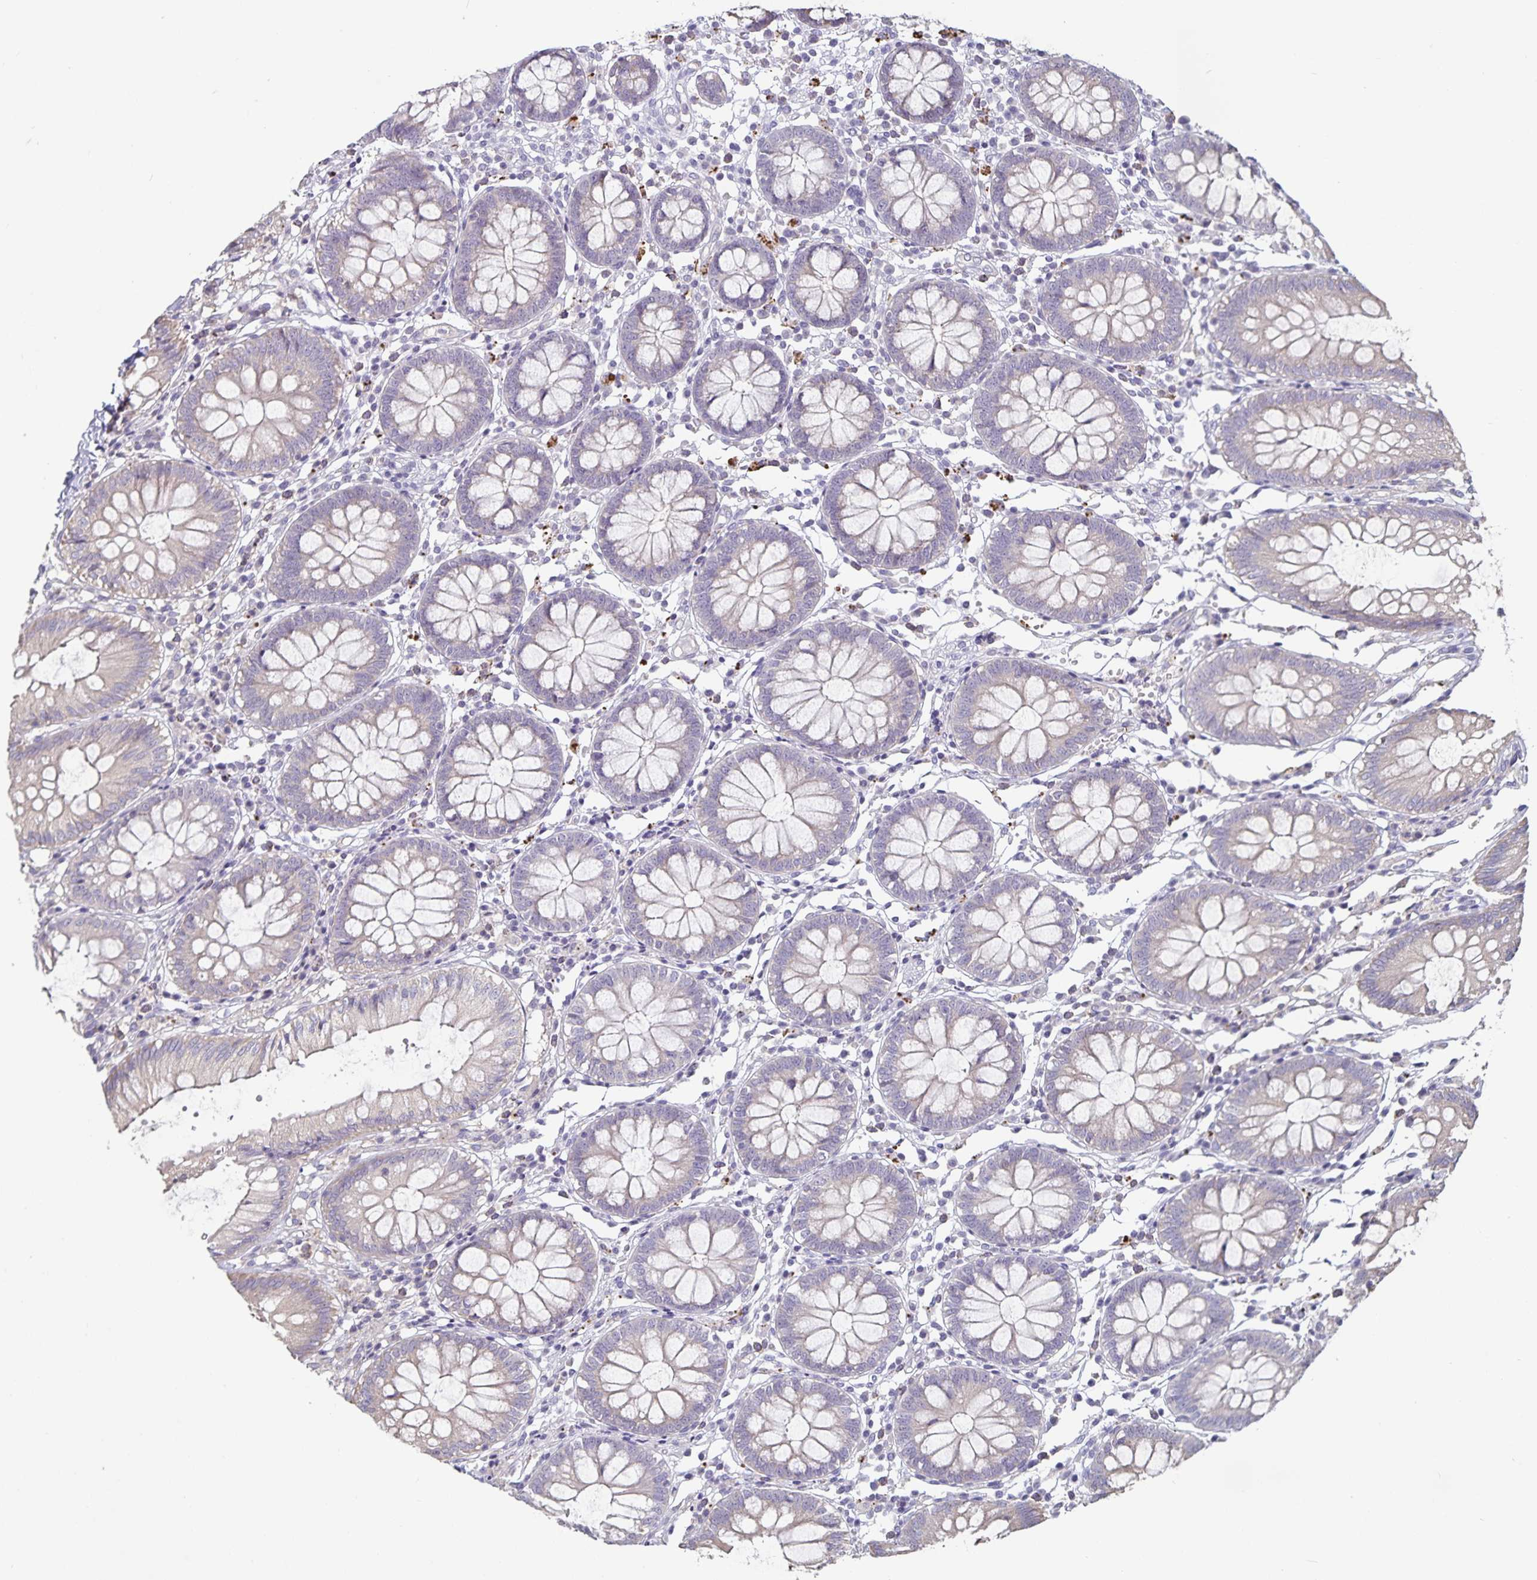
{"staining": {"intensity": "negative", "quantity": "none", "location": "none"}, "tissue": "colon", "cell_type": "Endothelial cells", "image_type": "normal", "snomed": [{"axis": "morphology", "description": "Normal tissue, NOS"}, {"axis": "morphology", "description": "Adenocarcinoma, NOS"}, {"axis": "topography", "description": "Colon"}], "caption": "High power microscopy photomicrograph of an immunohistochemistry (IHC) image of benign colon, revealing no significant staining in endothelial cells. (Immunohistochemistry (ihc), brightfield microscopy, high magnification).", "gene": "DNAH9", "patient": {"sex": "male", "age": 83}}